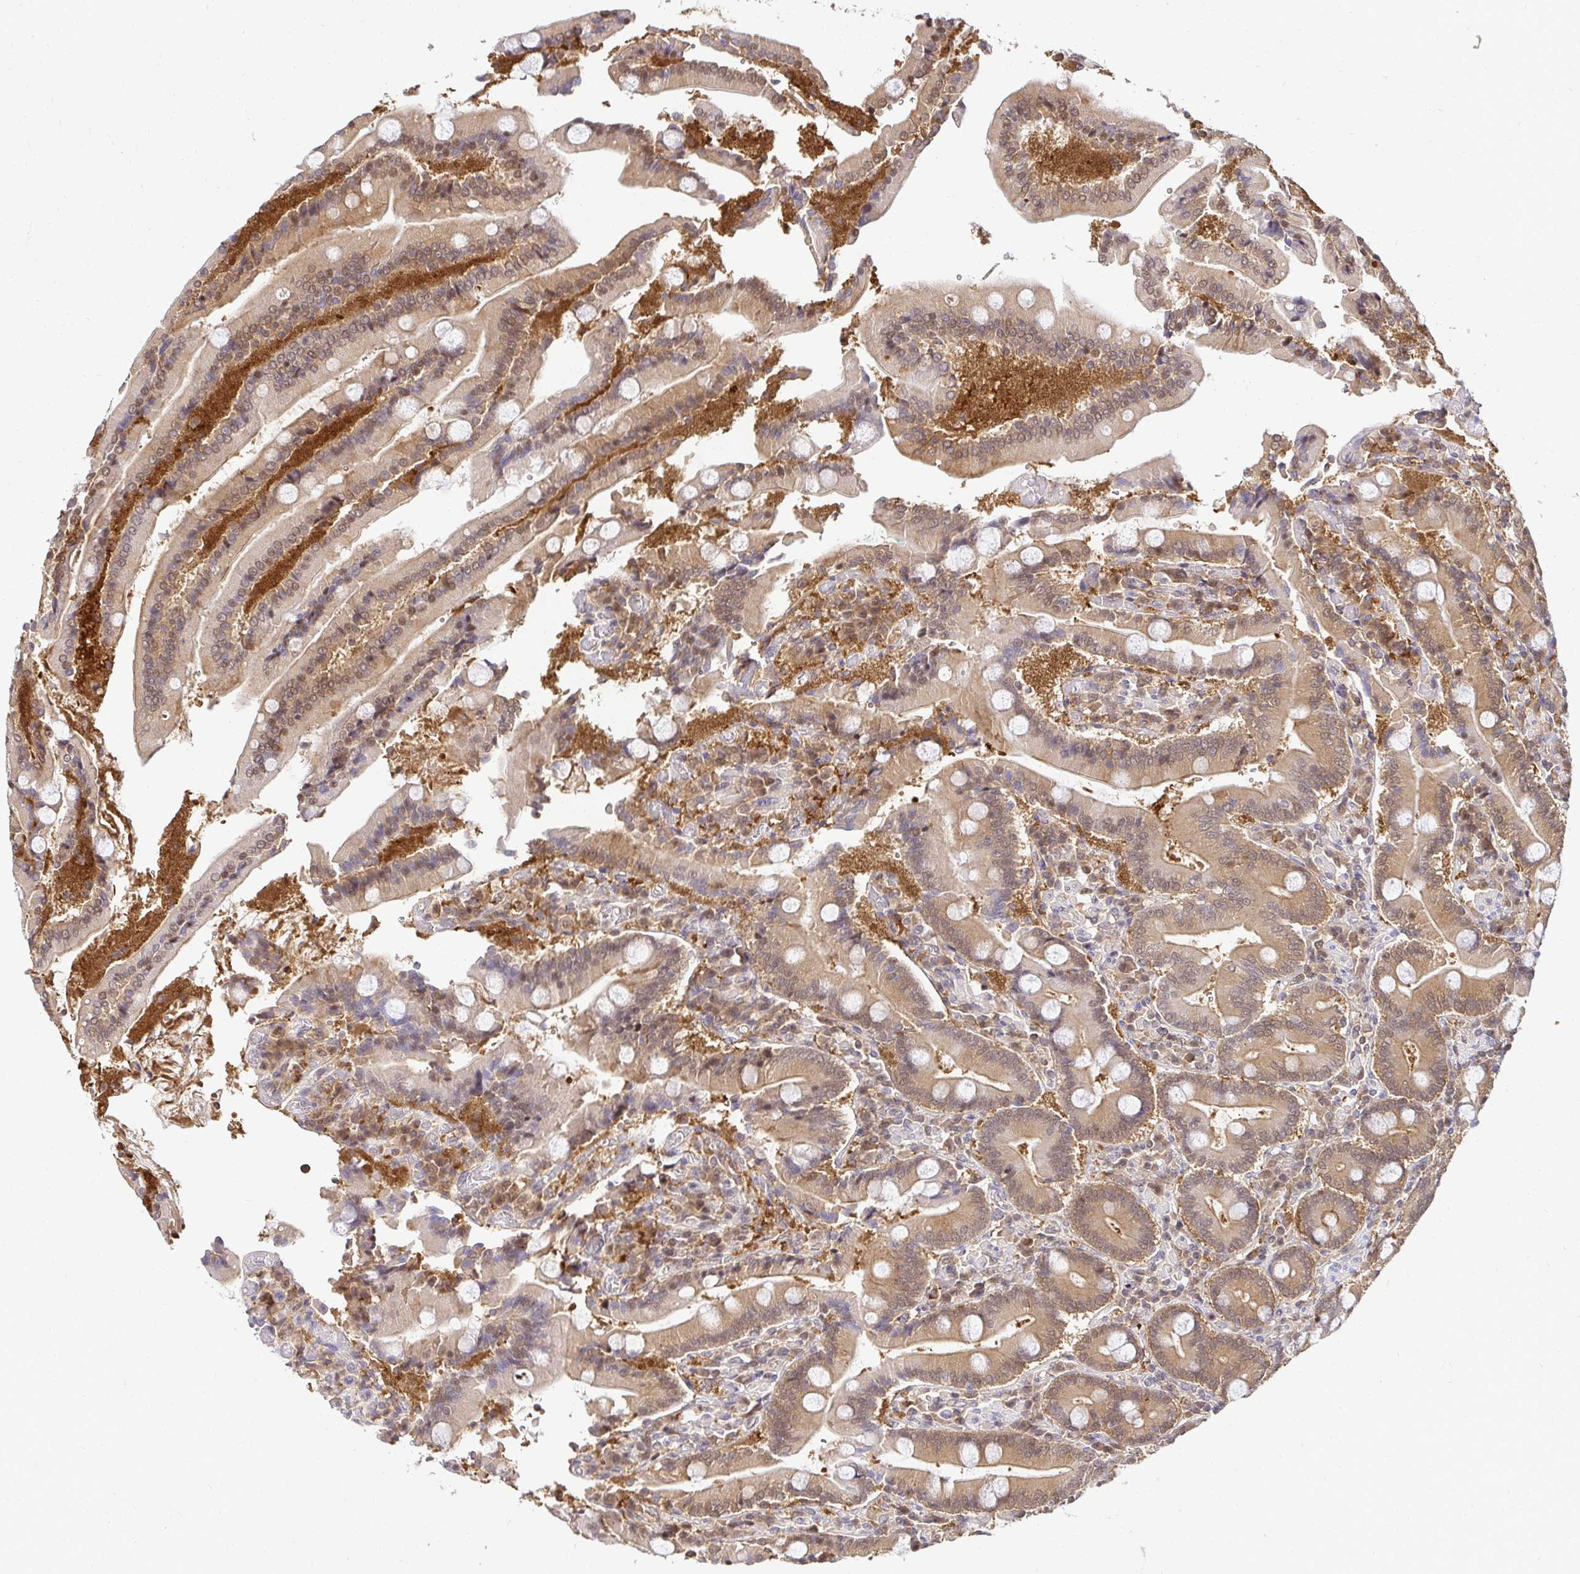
{"staining": {"intensity": "moderate", "quantity": ">75%", "location": "cytoplasmic/membranous,nuclear"}, "tissue": "duodenum", "cell_type": "Glandular cells", "image_type": "normal", "snomed": [{"axis": "morphology", "description": "Normal tissue, NOS"}, {"axis": "topography", "description": "Duodenum"}], "caption": "A medium amount of moderate cytoplasmic/membranous,nuclear expression is seen in approximately >75% of glandular cells in benign duodenum. (DAB (3,3'-diaminobenzidine) = brown stain, brightfield microscopy at high magnification).", "gene": "PSMA4", "patient": {"sex": "female", "age": 62}}